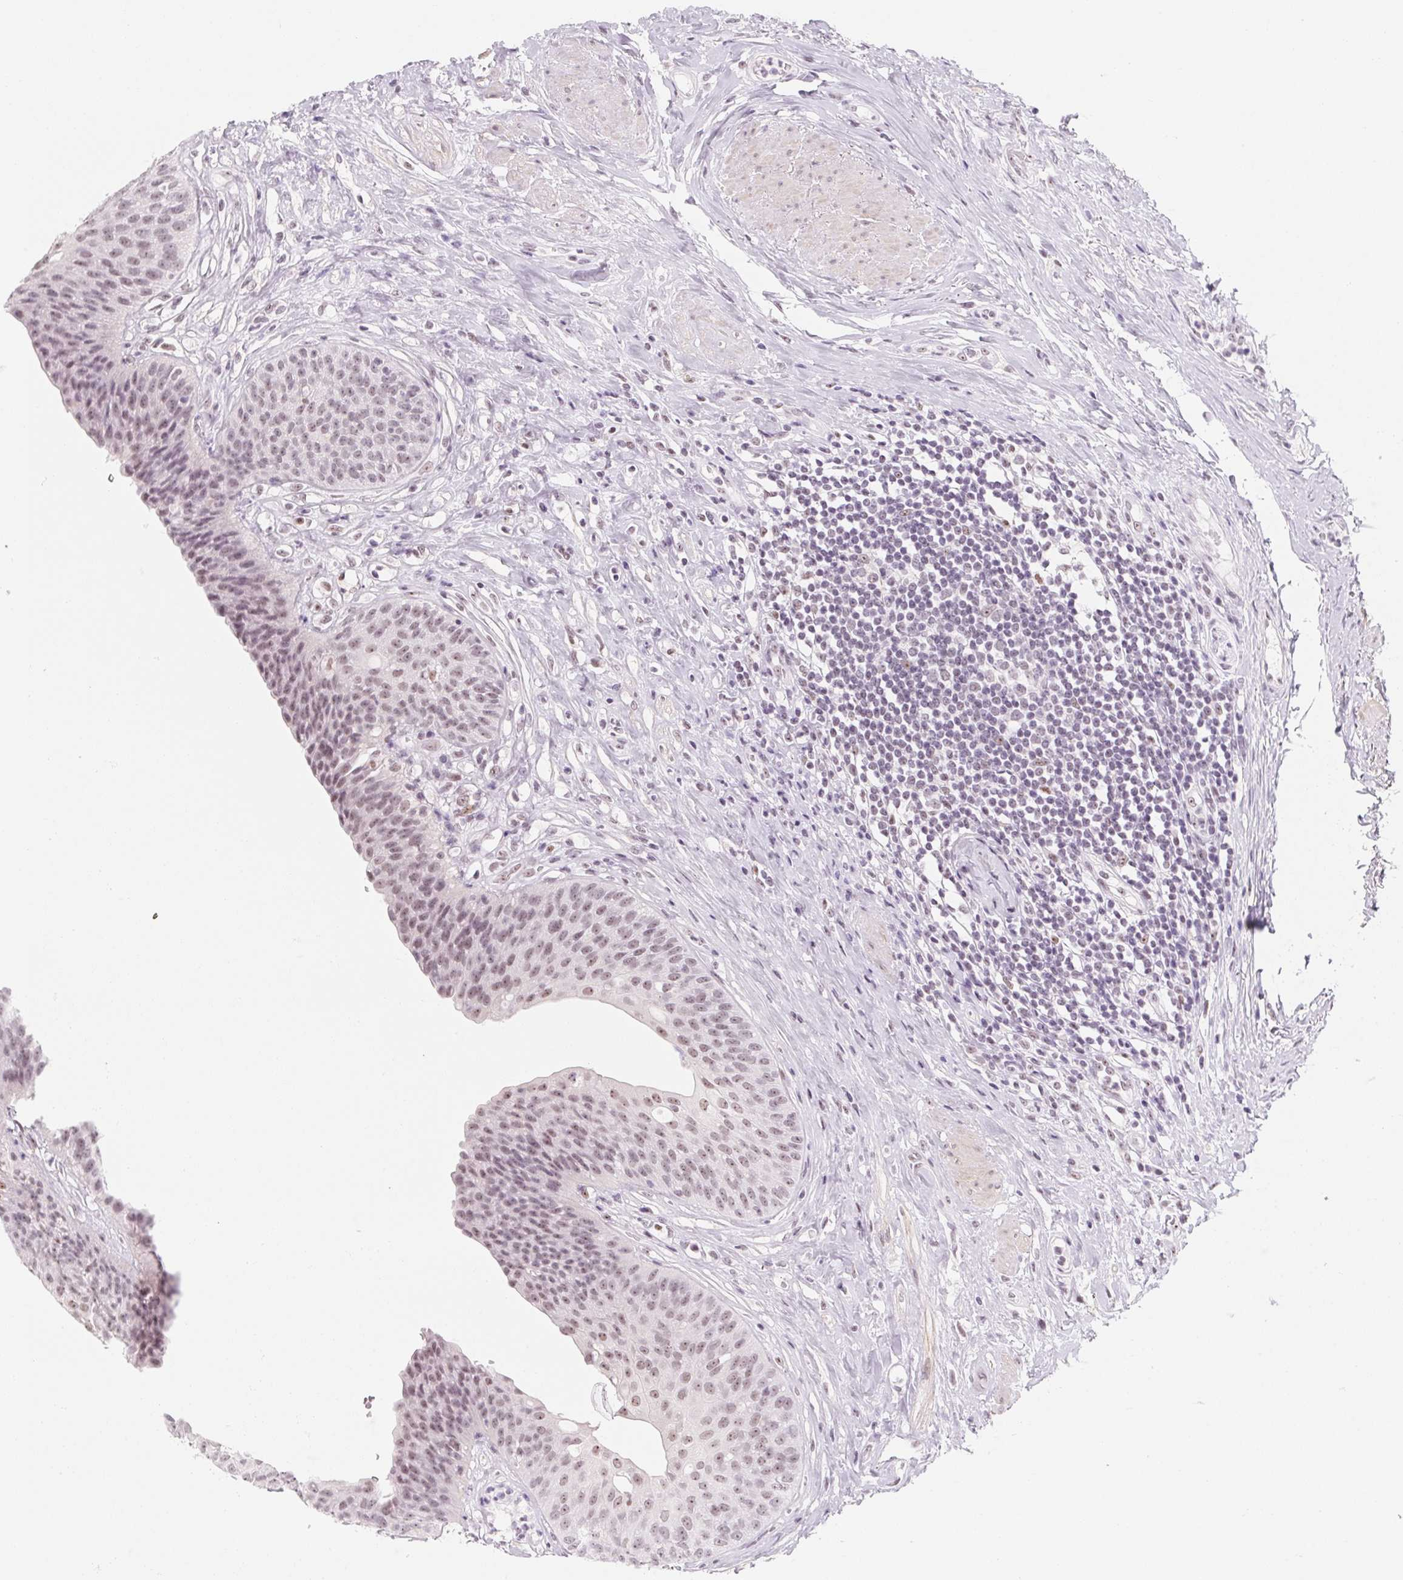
{"staining": {"intensity": "weak", "quantity": ">75%", "location": "nuclear"}, "tissue": "urinary bladder", "cell_type": "Urothelial cells", "image_type": "normal", "snomed": [{"axis": "morphology", "description": "Normal tissue, NOS"}, {"axis": "topography", "description": "Urinary bladder"}], "caption": "Immunohistochemistry (DAB (3,3'-diaminobenzidine)) staining of benign human urinary bladder exhibits weak nuclear protein staining in about >75% of urothelial cells. (brown staining indicates protein expression, while blue staining denotes nuclei).", "gene": "ZIC4", "patient": {"sex": "female", "age": 56}}